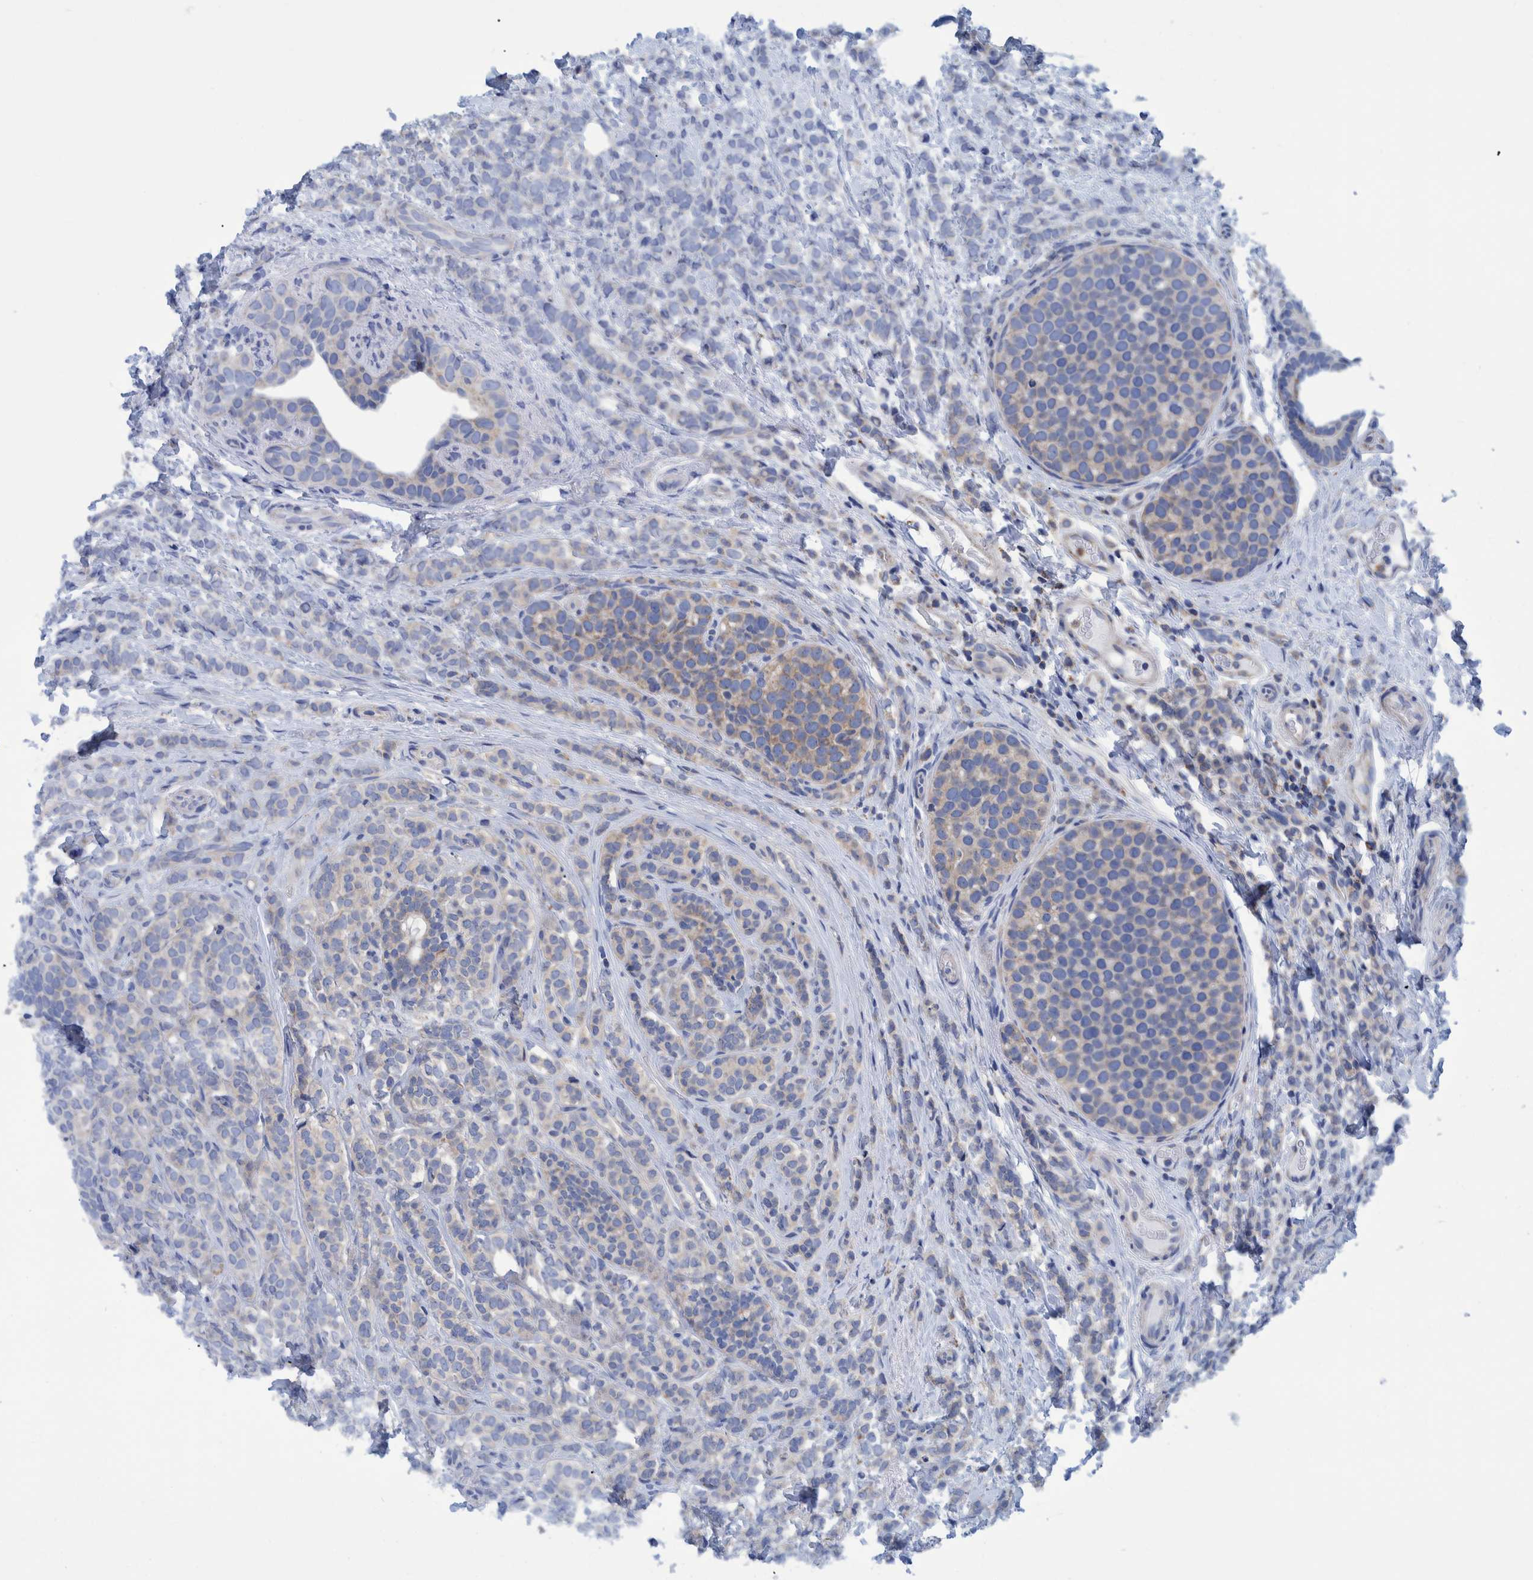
{"staining": {"intensity": "weak", "quantity": "<25%", "location": "cytoplasmic/membranous"}, "tissue": "breast cancer", "cell_type": "Tumor cells", "image_type": "cancer", "snomed": [{"axis": "morphology", "description": "Lobular carcinoma"}, {"axis": "topography", "description": "Breast"}], "caption": "Immunohistochemistry (IHC) histopathology image of human breast cancer stained for a protein (brown), which exhibits no staining in tumor cells.", "gene": "BZW2", "patient": {"sex": "female", "age": 50}}